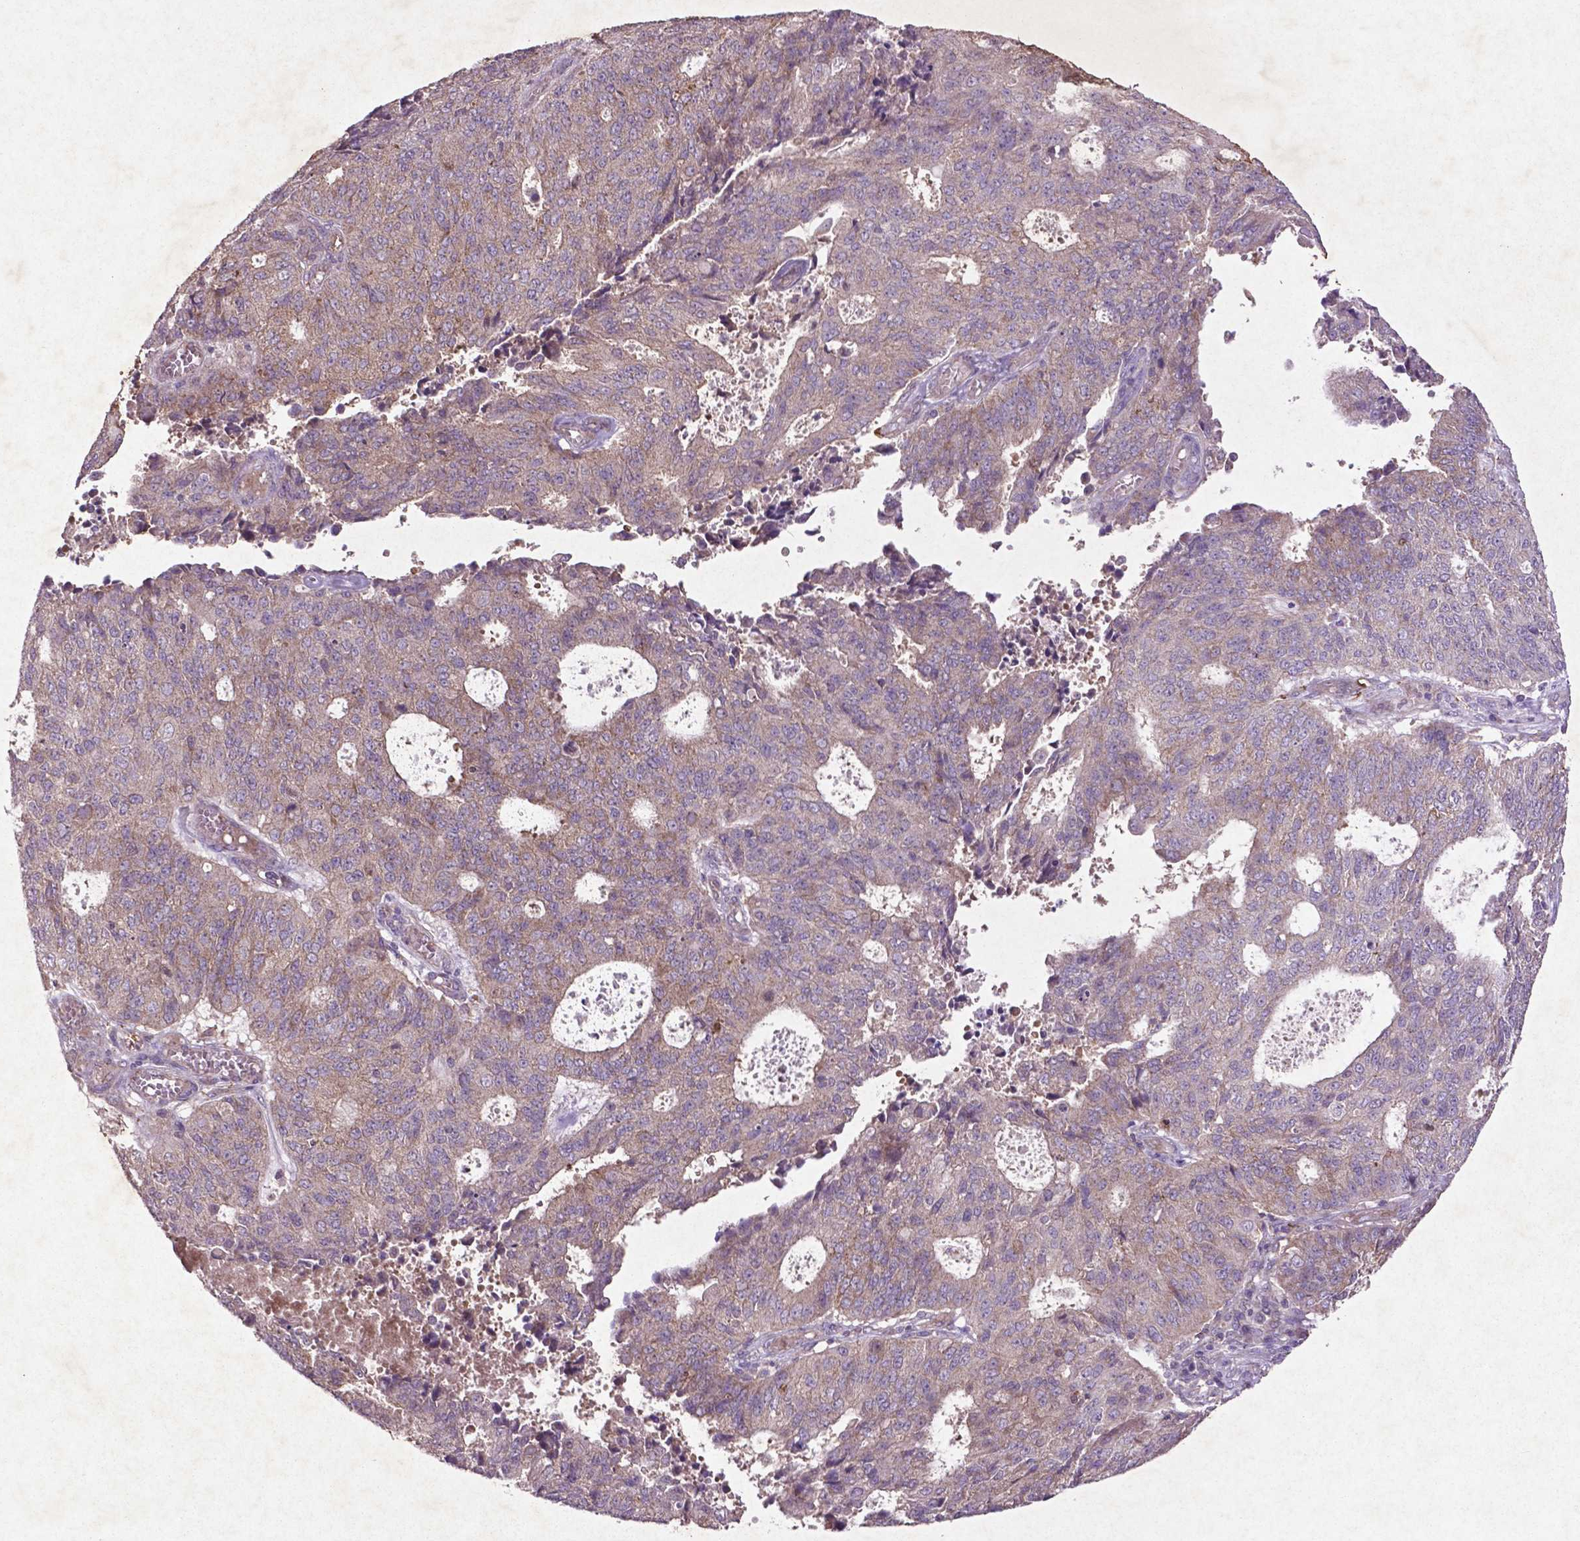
{"staining": {"intensity": "moderate", "quantity": ">75%", "location": "cytoplasmic/membranous"}, "tissue": "endometrial cancer", "cell_type": "Tumor cells", "image_type": "cancer", "snomed": [{"axis": "morphology", "description": "Adenocarcinoma, NOS"}, {"axis": "topography", "description": "Endometrium"}], "caption": "A micrograph of human endometrial cancer (adenocarcinoma) stained for a protein reveals moderate cytoplasmic/membranous brown staining in tumor cells.", "gene": "MTOR", "patient": {"sex": "female", "age": 82}}